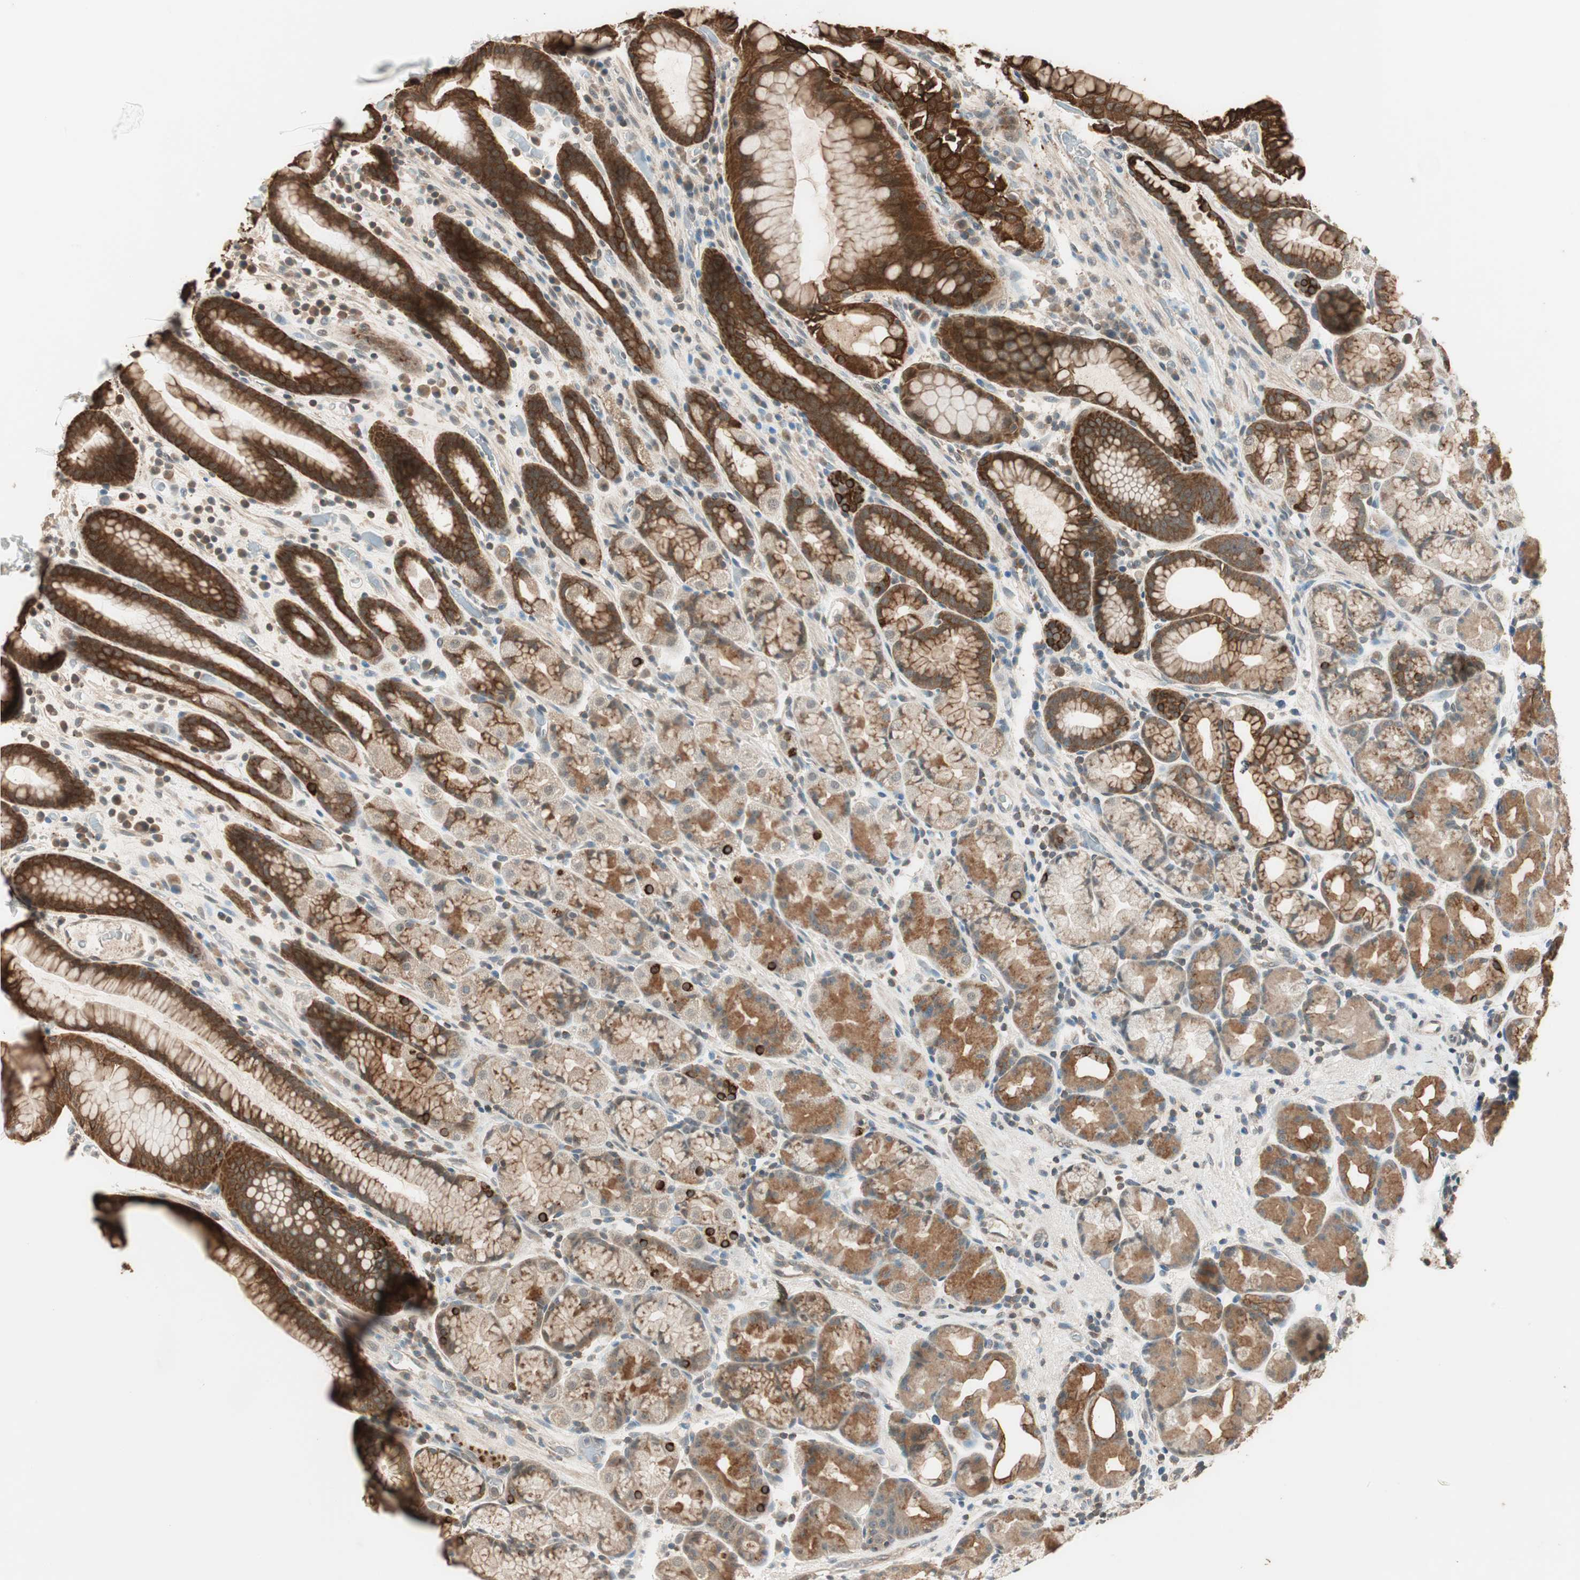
{"staining": {"intensity": "strong", "quantity": ">75%", "location": "cytoplasmic/membranous"}, "tissue": "stomach", "cell_type": "Glandular cells", "image_type": "normal", "snomed": [{"axis": "morphology", "description": "Normal tissue, NOS"}, {"axis": "topography", "description": "Stomach, upper"}], "caption": "This photomicrograph displays immunohistochemistry (IHC) staining of benign stomach, with high strong cytoplasmic/membranous expression in about >75% of glandular cells.", "gene": "TRIM21", "patient": {"sex": "male", "age": 68}}